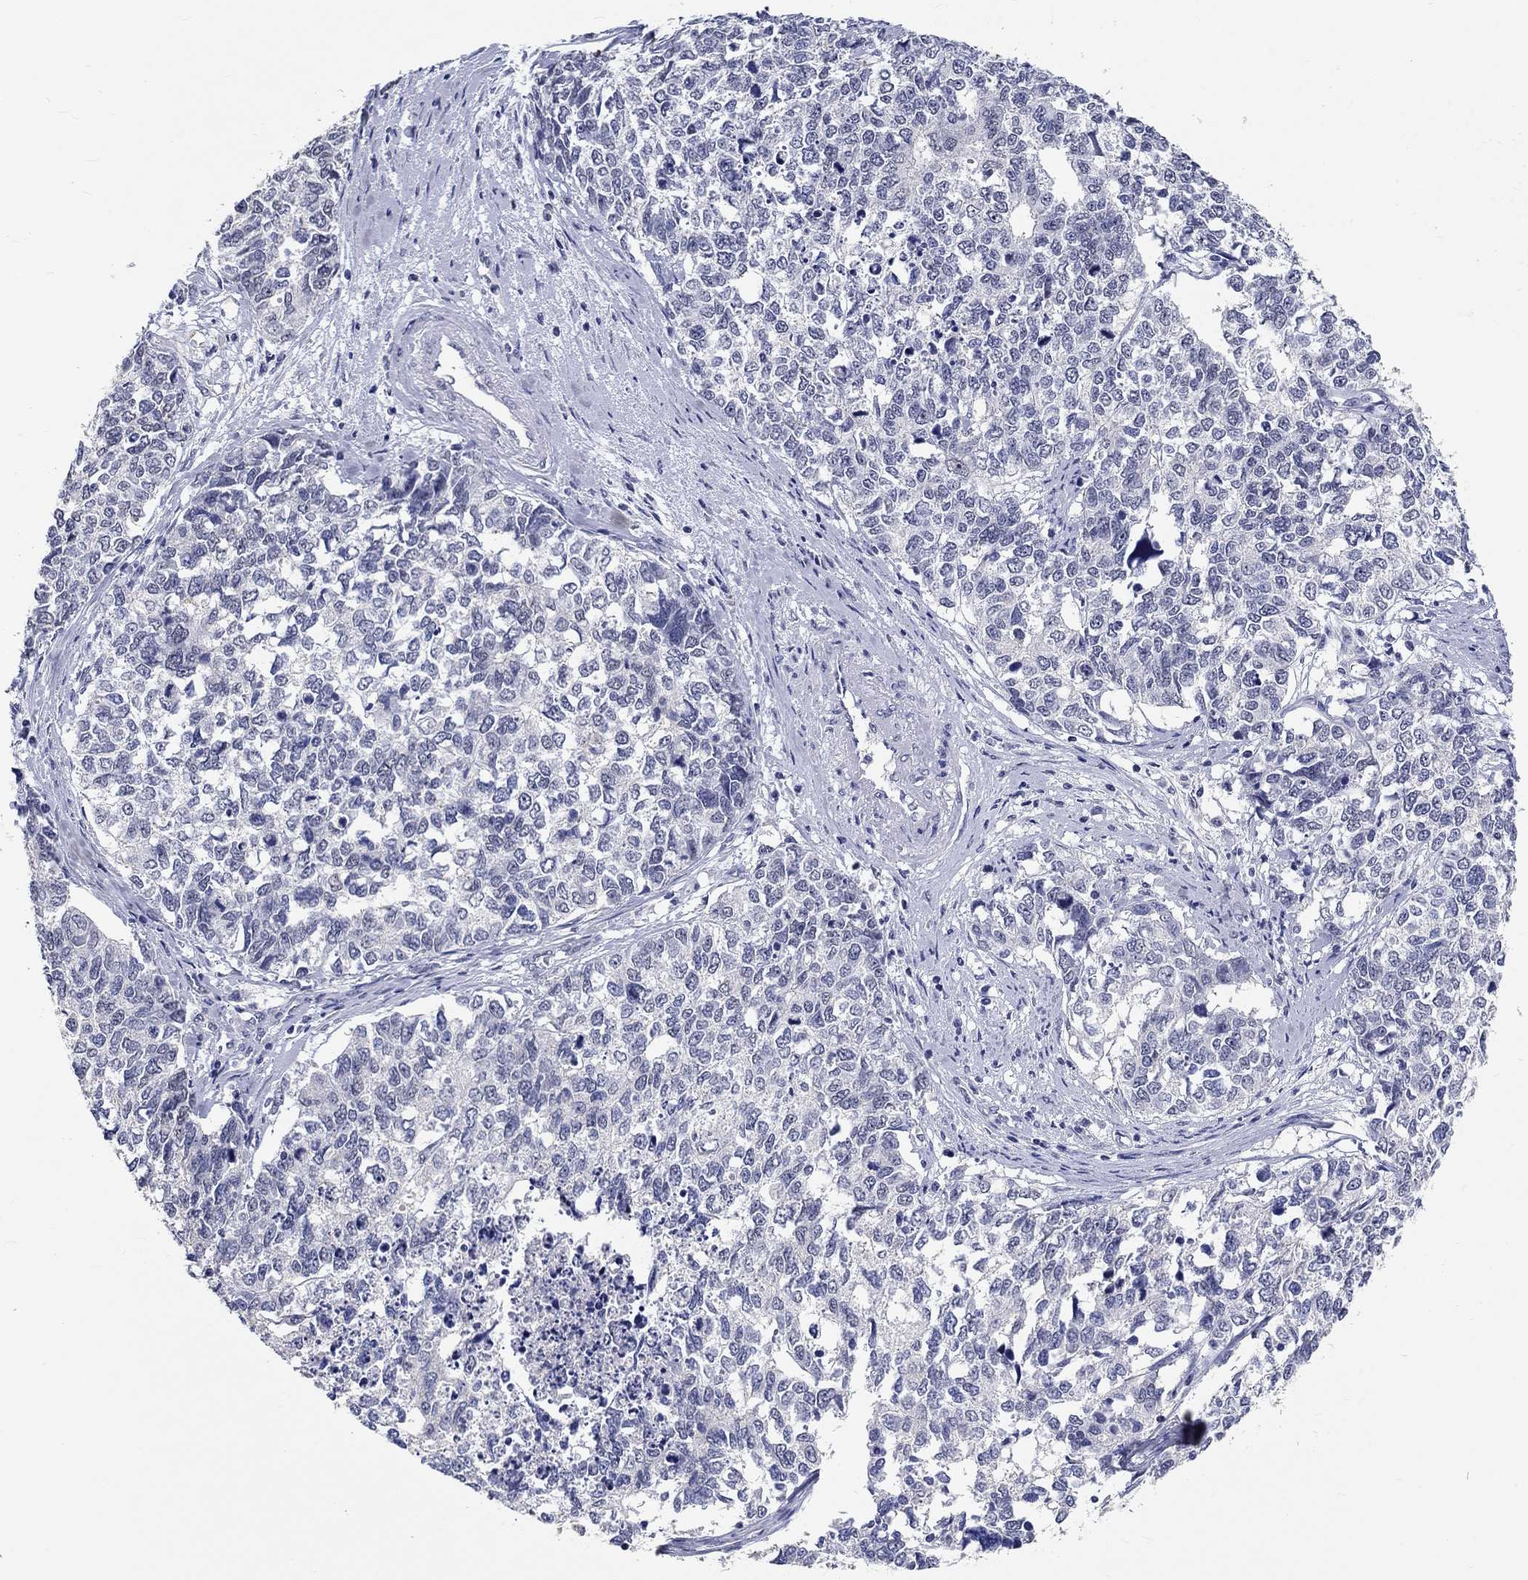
{"staining": {"intensity": "negative", "quantity": "none", "location": "none"}, "tissue": "cervical cancer", "cell_type": "Tumor cells", "image_type": "cancer", "snomed": [{"axis": "morphology", "description": "Squamous cell carcinoma, NOS"}, {"axis": "topography", "description": "Cervix"}], "caption": "Image shows no significant protein expression in tumor cells of cervical squamous cell carcinoma.", "gene": "GRIN1", "patient": {"sex": "female", "age": 63}}